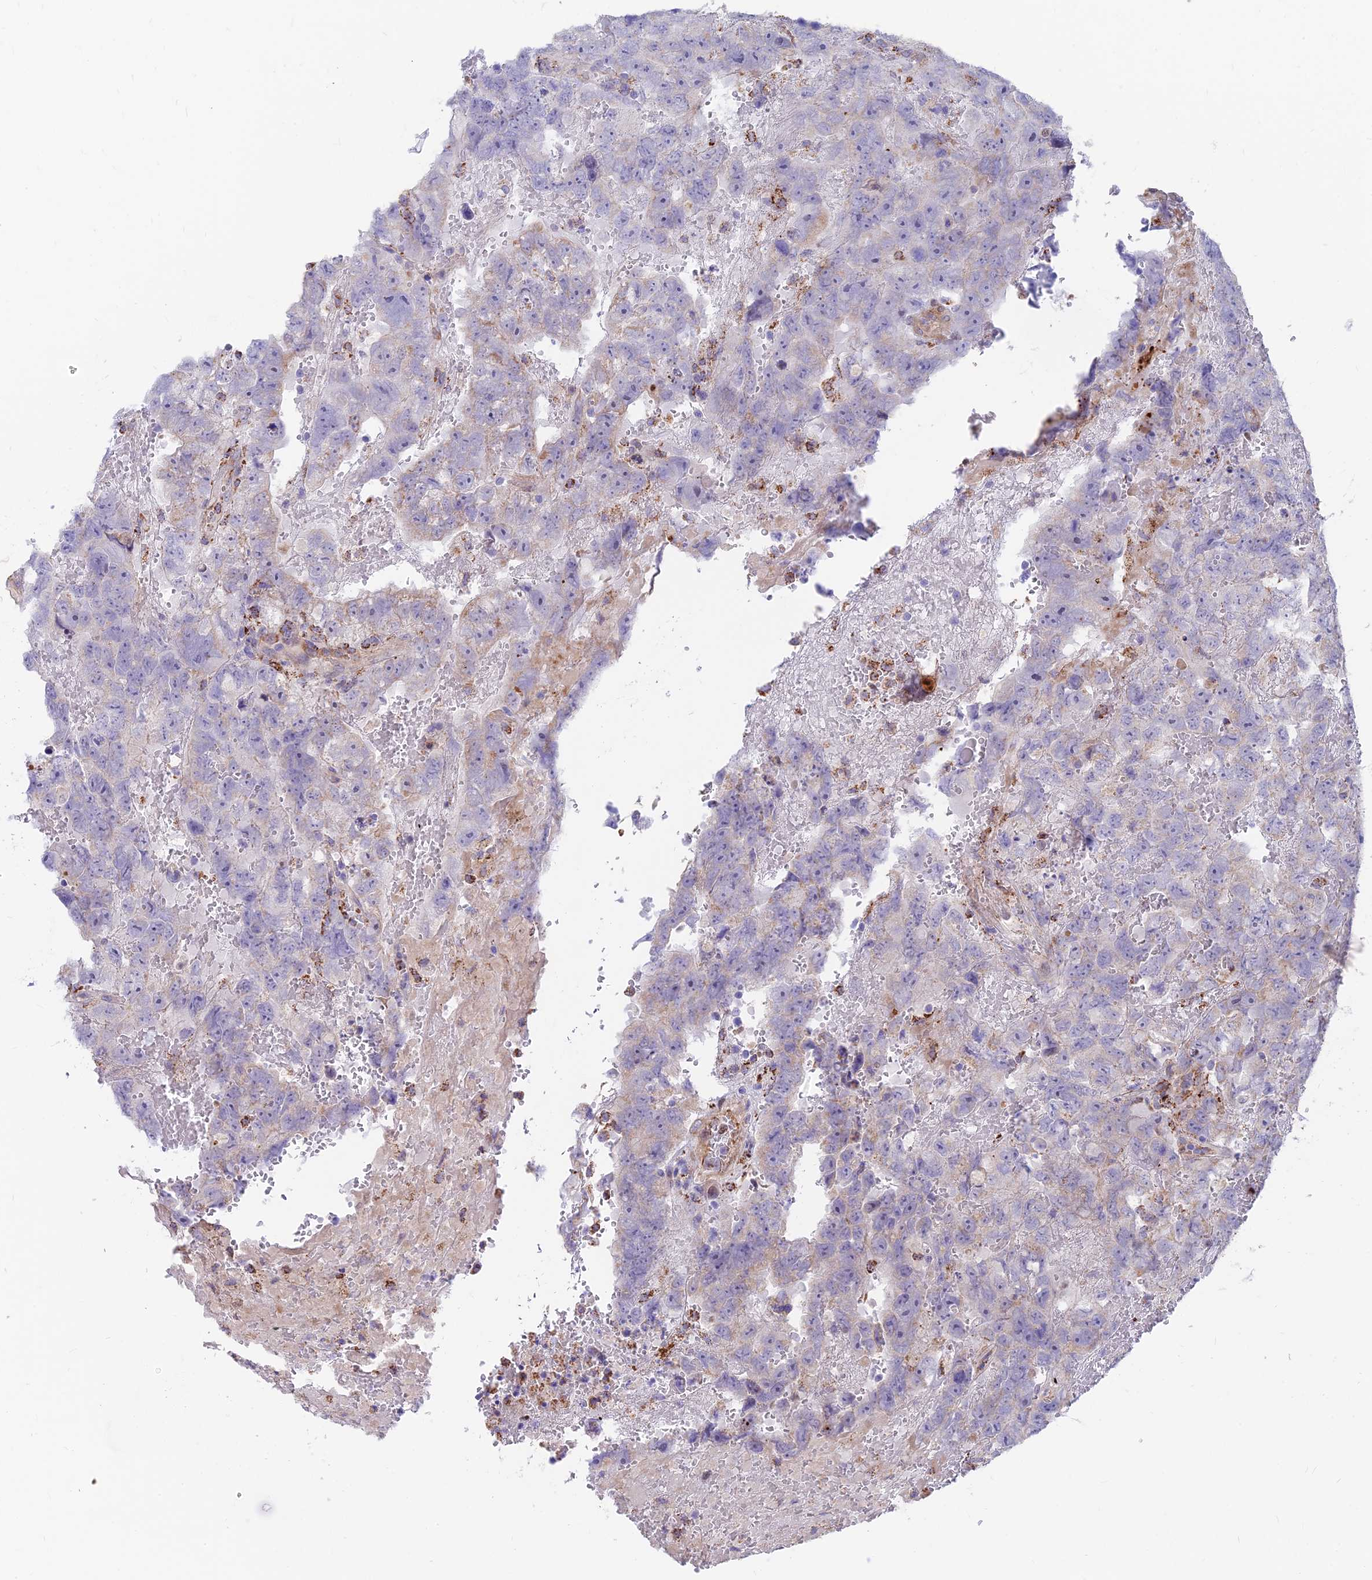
{"staining": {"intensity": "weak", "quantity": "<25%", "location": "cytoplasmic/membranous"}, "tissue": "testis cancer", "cell_type": "Tumor cells", "image_type": "cancer", "snomed": [{"axis": "morphology", "description": "Carcinoma, Embryonal, NOS"}, {"axis": "topography", "description": "Testis"}], "caption": "Immunohistochemistry (IHC) histopathology image of human testis cancer stained for a protein (brown), which demonstrates no positivity in tumor cells.", "gene": "TIGD6", "patient": {"sex": "male", "age": 45}}